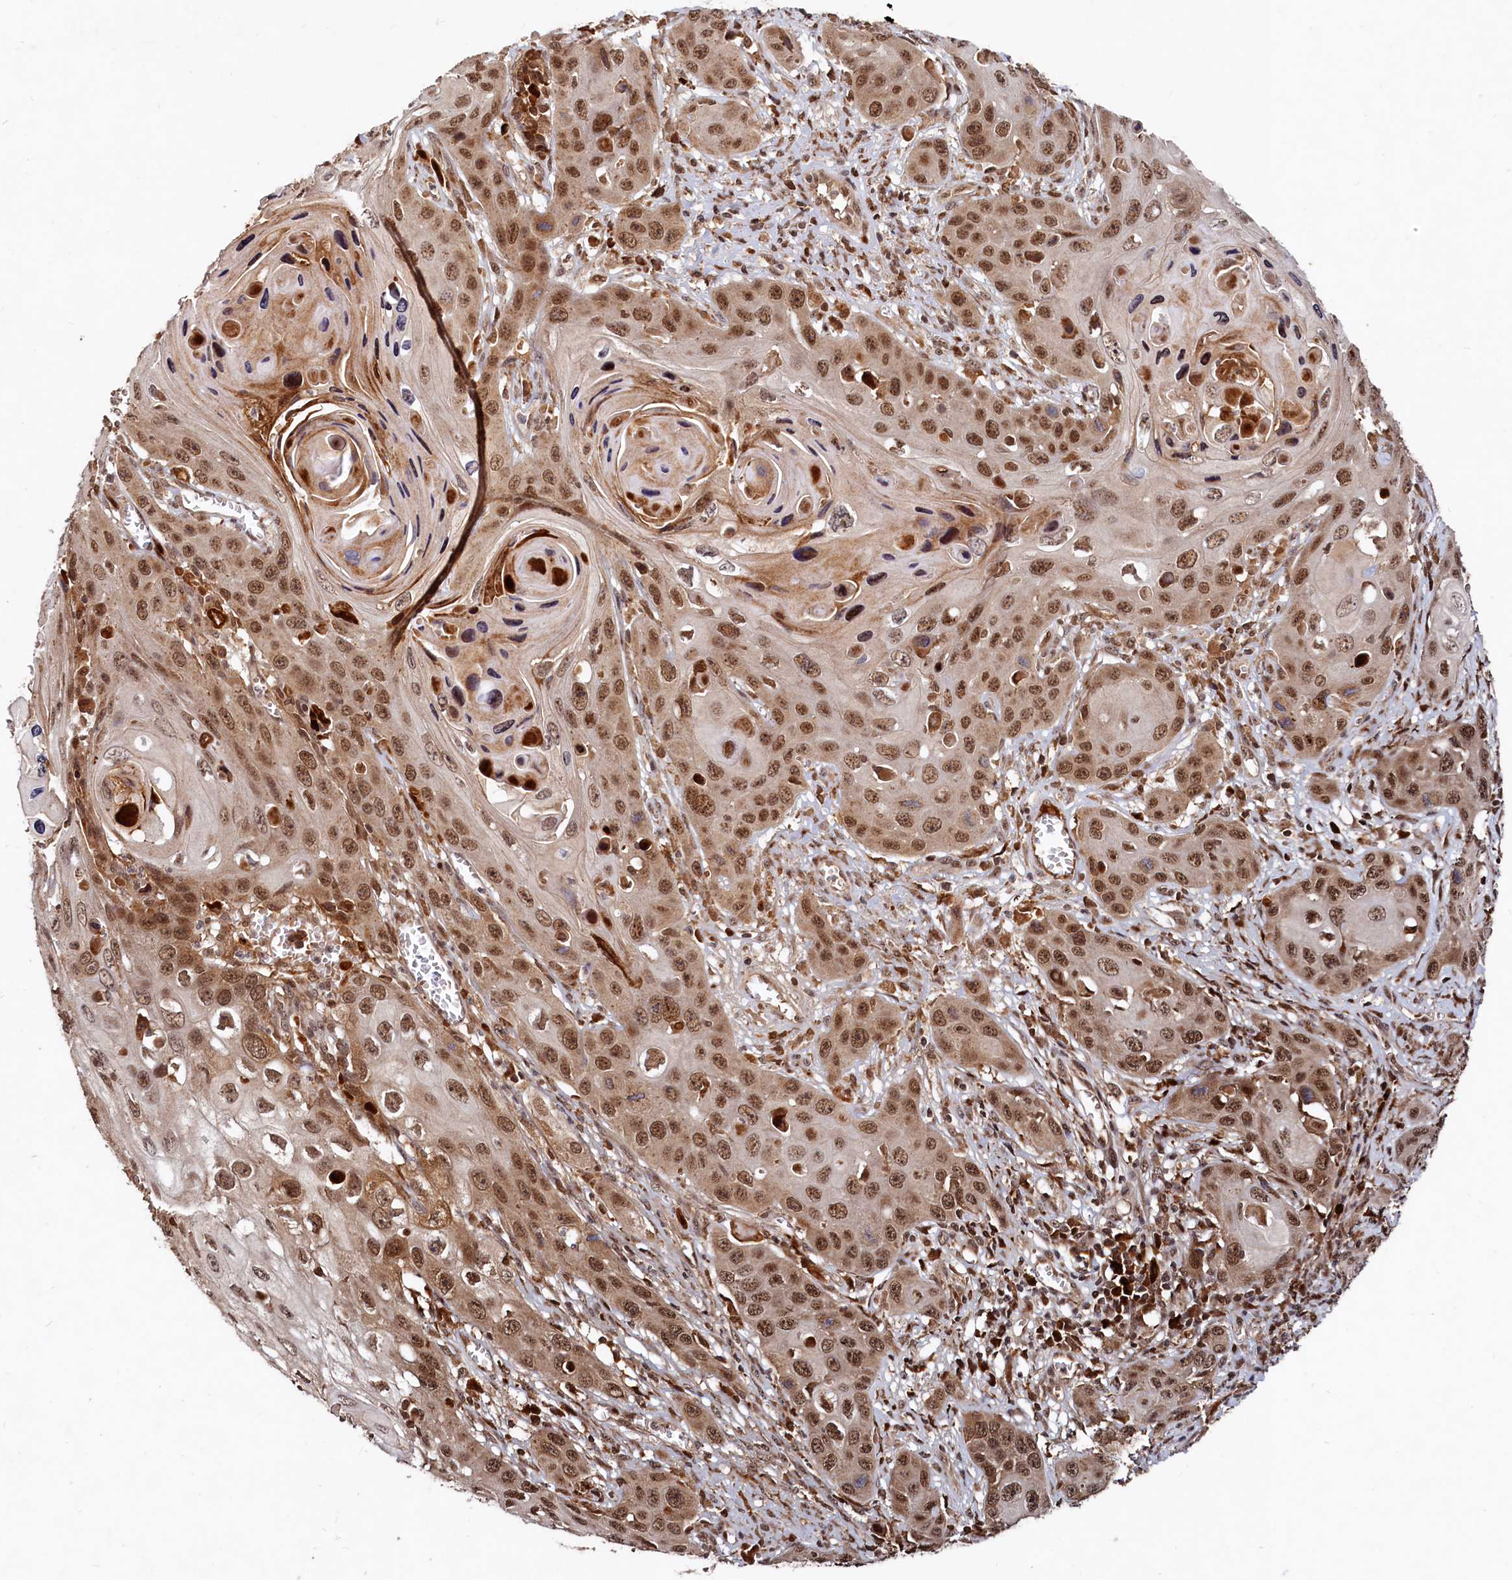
{"staining": {"intensity": "moderate", "quantity": ">75%", "location": "nuclear"}, "tissue": "skin cancer", "cell_type": "Tumor cells", "image_type": "cancer", "snomed": [{"axis": "morphology", "description": "Squamous cell carcinoma, NOS"}, {"axis": "topography", "description": "Skin"}], "caption": "Protein expression analysis of human squamous cell carcinoma (skin) reveals moderate nuclear positivity in approximately >75% of tumor cells.", "gene": "TRAPPC4", "patient": {"sex": "male", "age": 55}}